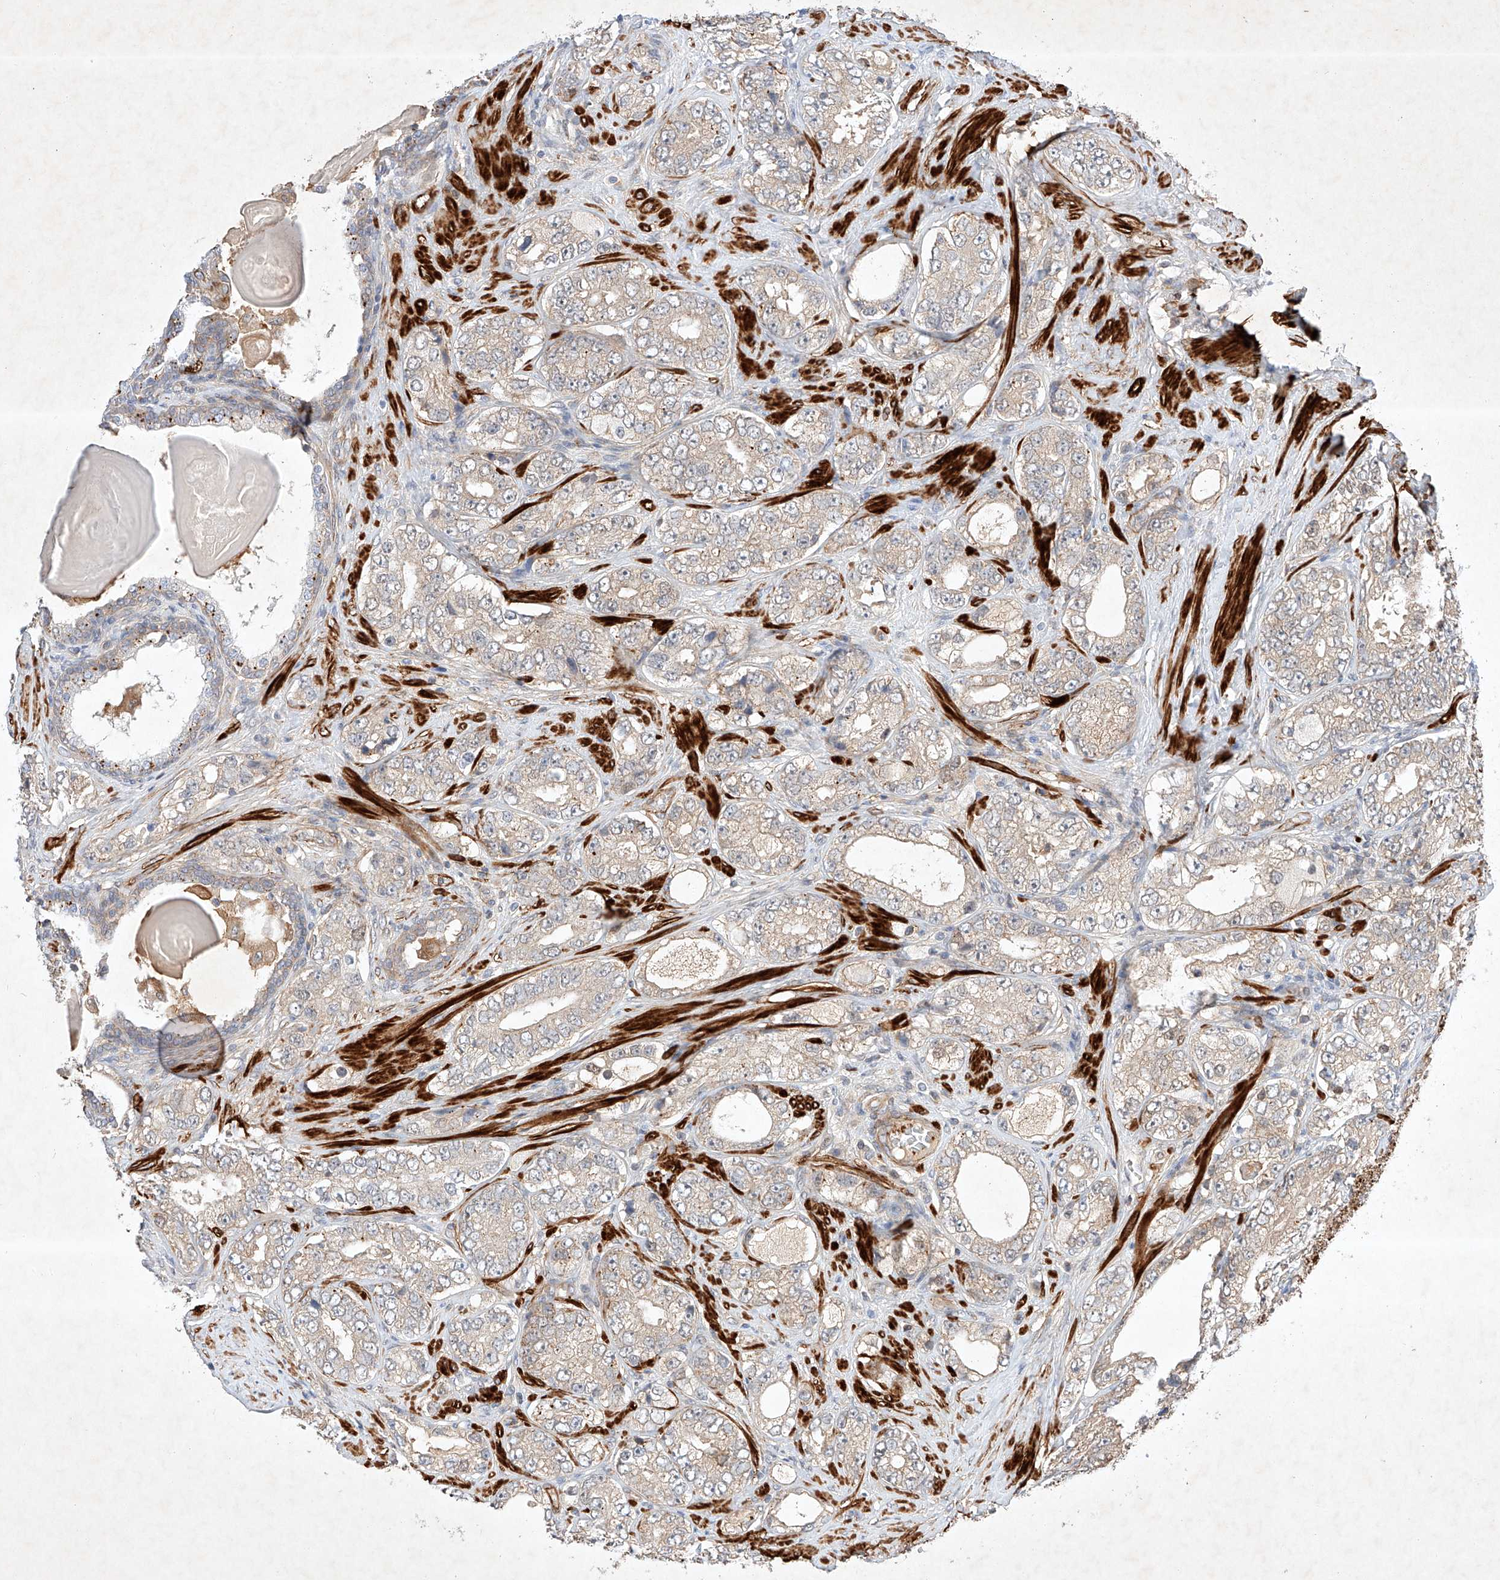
{"staining": {"intensity": "weak", "quantity": ">75%", "location": "cytoplasmic/membranous"}, "tissue": "prostate cancer", "cell_type": "Tumor cells", "image_type": "cancer", "snomed": [{"axis": "morphology", "description": "Adenocarcinoma, High grade"}, {"axis": "topography", "description": "Prostate"}], "caption": "Immunohistochemistry (DAB) staining of human prostate adenocarcinoma (high-grade) displays weak cytoplasmic/membranous protein staining in approximately >75% of tumor cells. The staining was performed using DAB to visualize the protein expression in brown, while the nuclei were stained in blue with hematoxylin (Magnification: 20x).", "gene": "ARHGAP33", "patient": {"sex": "male", "age": 56}}